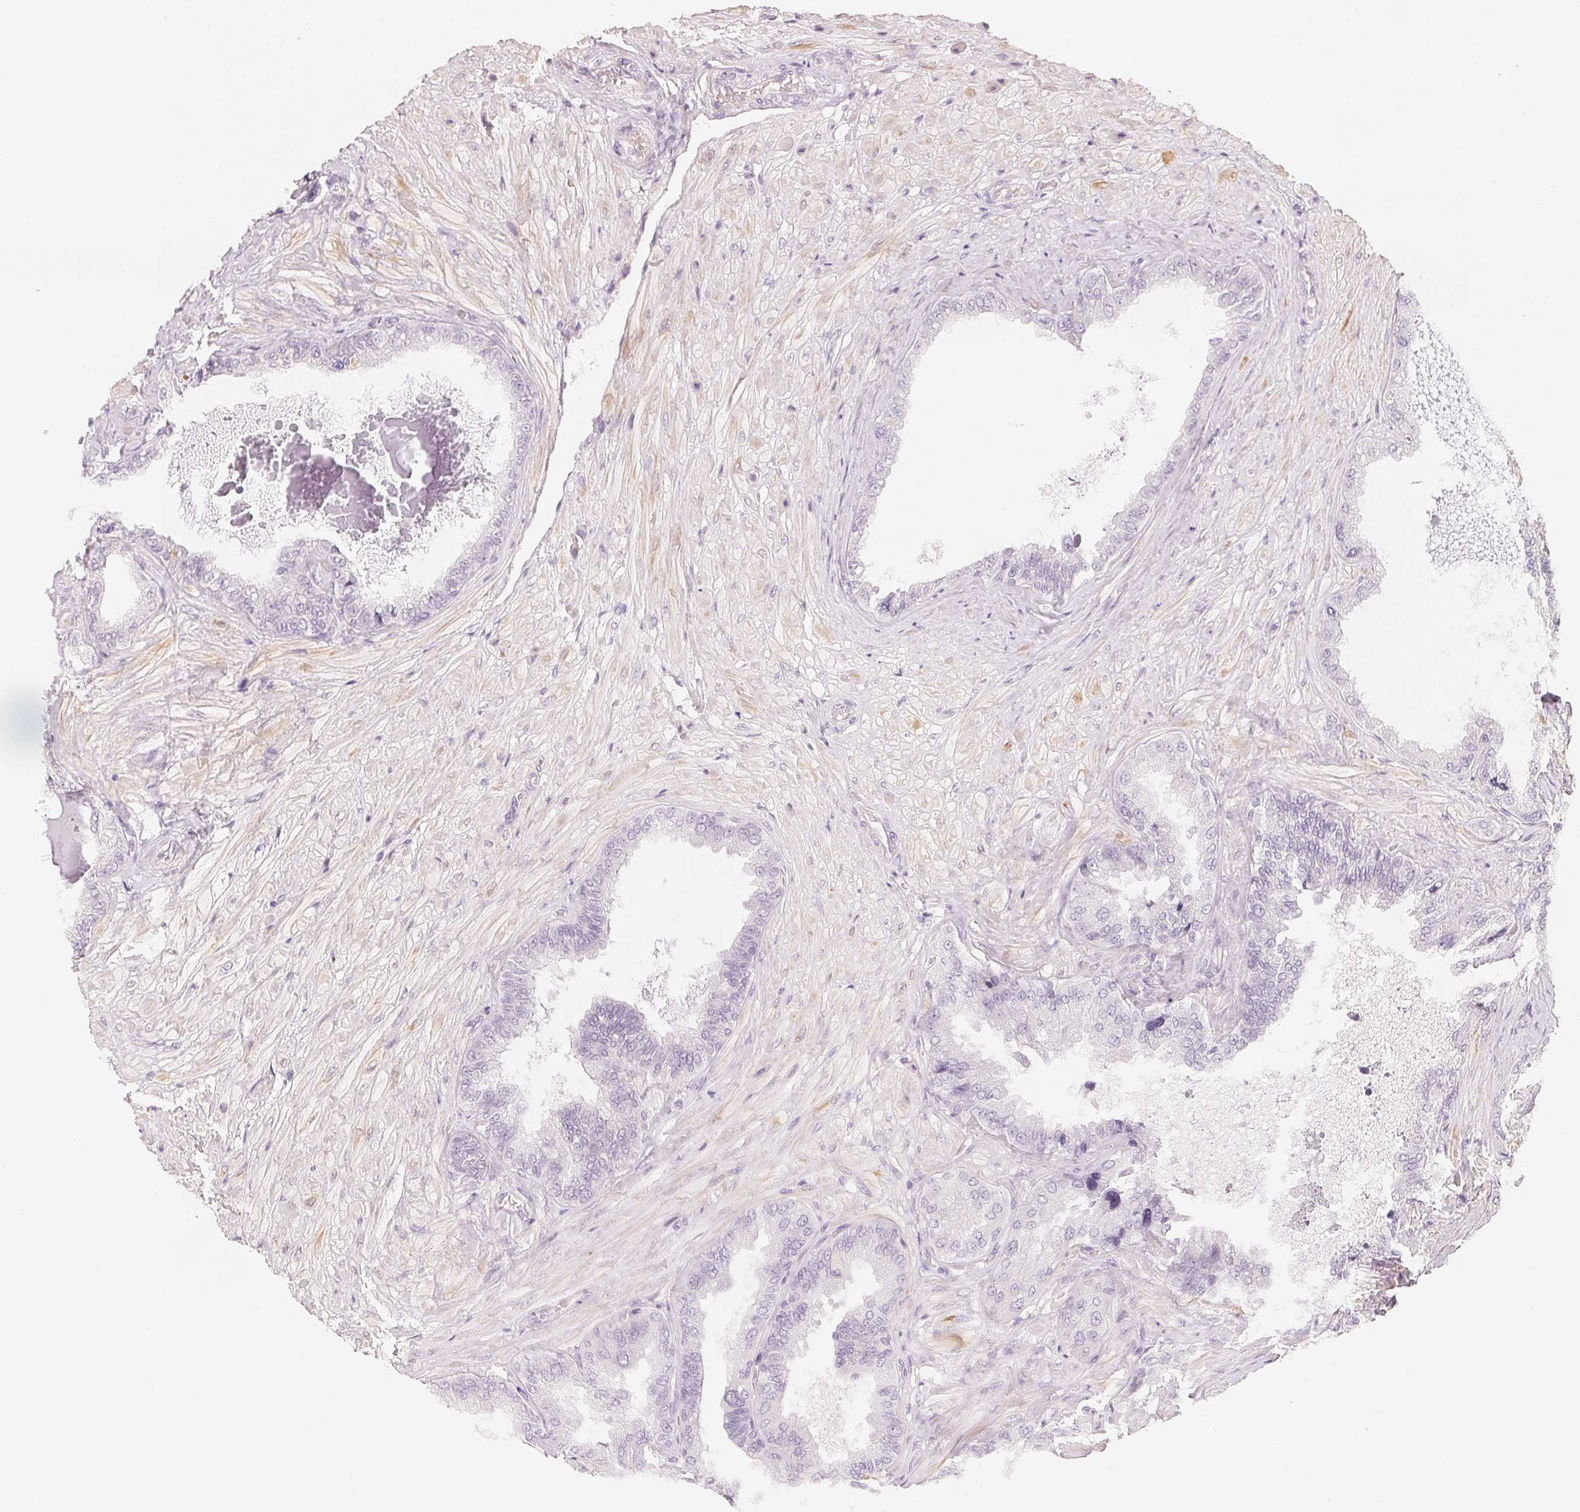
{"staining": {"intensity": "negative", "quantity": "none", "location": "none"}, "tissue": "seminal vesicle", "cell_type": "Glandular cells", "image_type": "normal", "snomed": [{"axis": "morphology", "description": "Normal tissue, NOS"}, {"axis": "topography", "description": "Seminal veicle"}], "caption": "Immunohistochemistry image of normal seminal vesicle: human seminal vesicle stained with DAB (3,3'-diaminobenzidine) reveals no significant protein expression in glandular cells.", "gene": "CFHR2", "patient": {"sex": "male", "age": 68}}